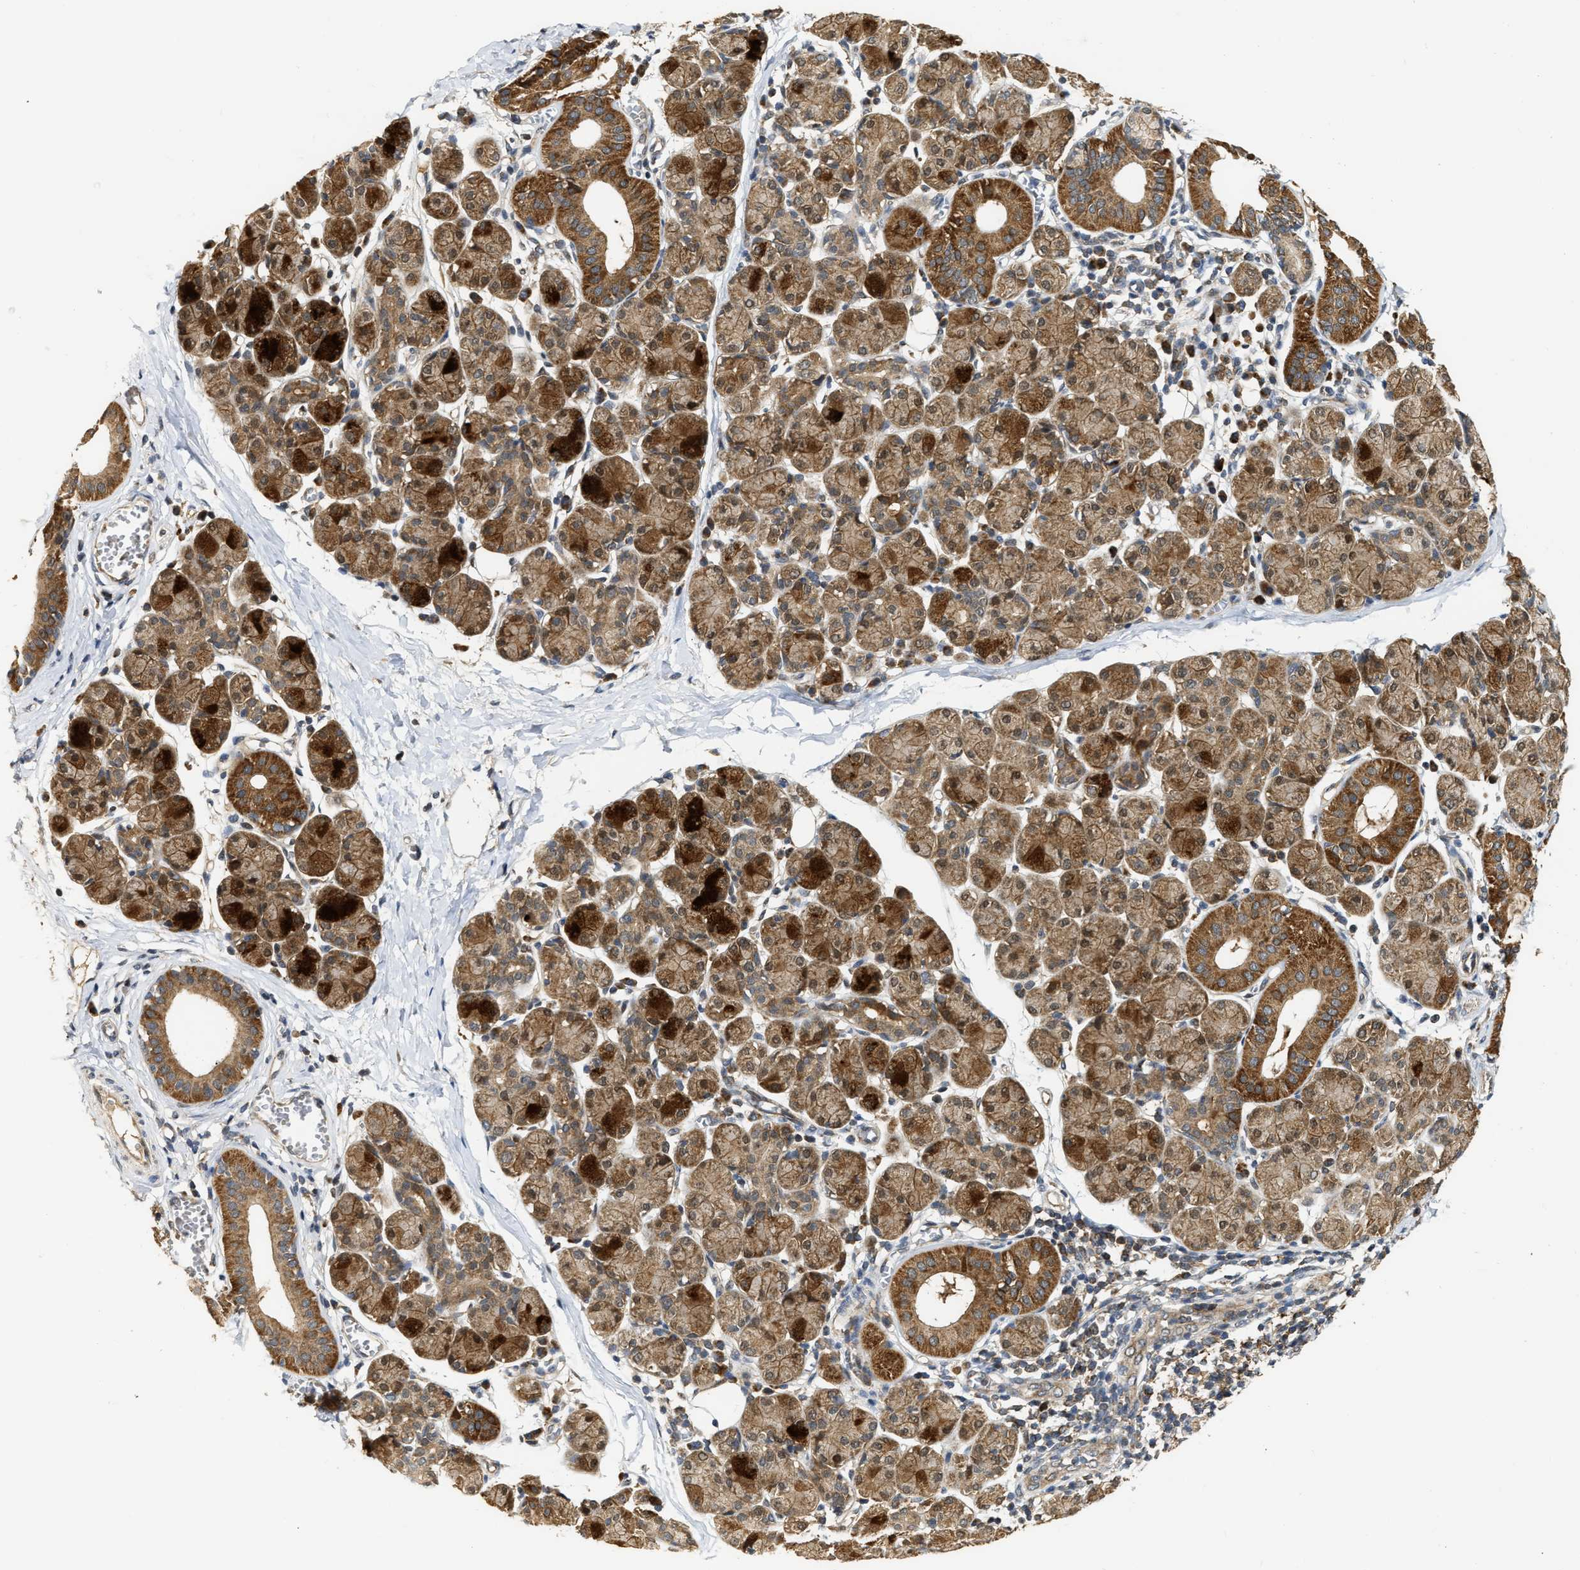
{"staining": {"intensity": "strong", "quantity": ">75%", "location": "cytoplasmic/membranous"}, "tissue": "salivary gland", "cell_type": "Glandular cells", "image_type": "normal", "snomed": [{"axis": "morphology", "description": "Normal tissue, NOS"}, {"axis": "morphology", "description": "Inflammation, NOS"}, {"axis": "topography", "description": "Lymph node"}, {"axis": "topography", "description": "Salivary gland"}], "caption": "The micrograph demonstrates staining of normal salivary gland, revealing strong cytoplasmic/membranous protein positivity (brown color) within glandular cells. (Brightfield microscopy of DAB IHC at high magnification).", "gene": "EXTL2", "patient": {"sex": "male", "age": 3}}